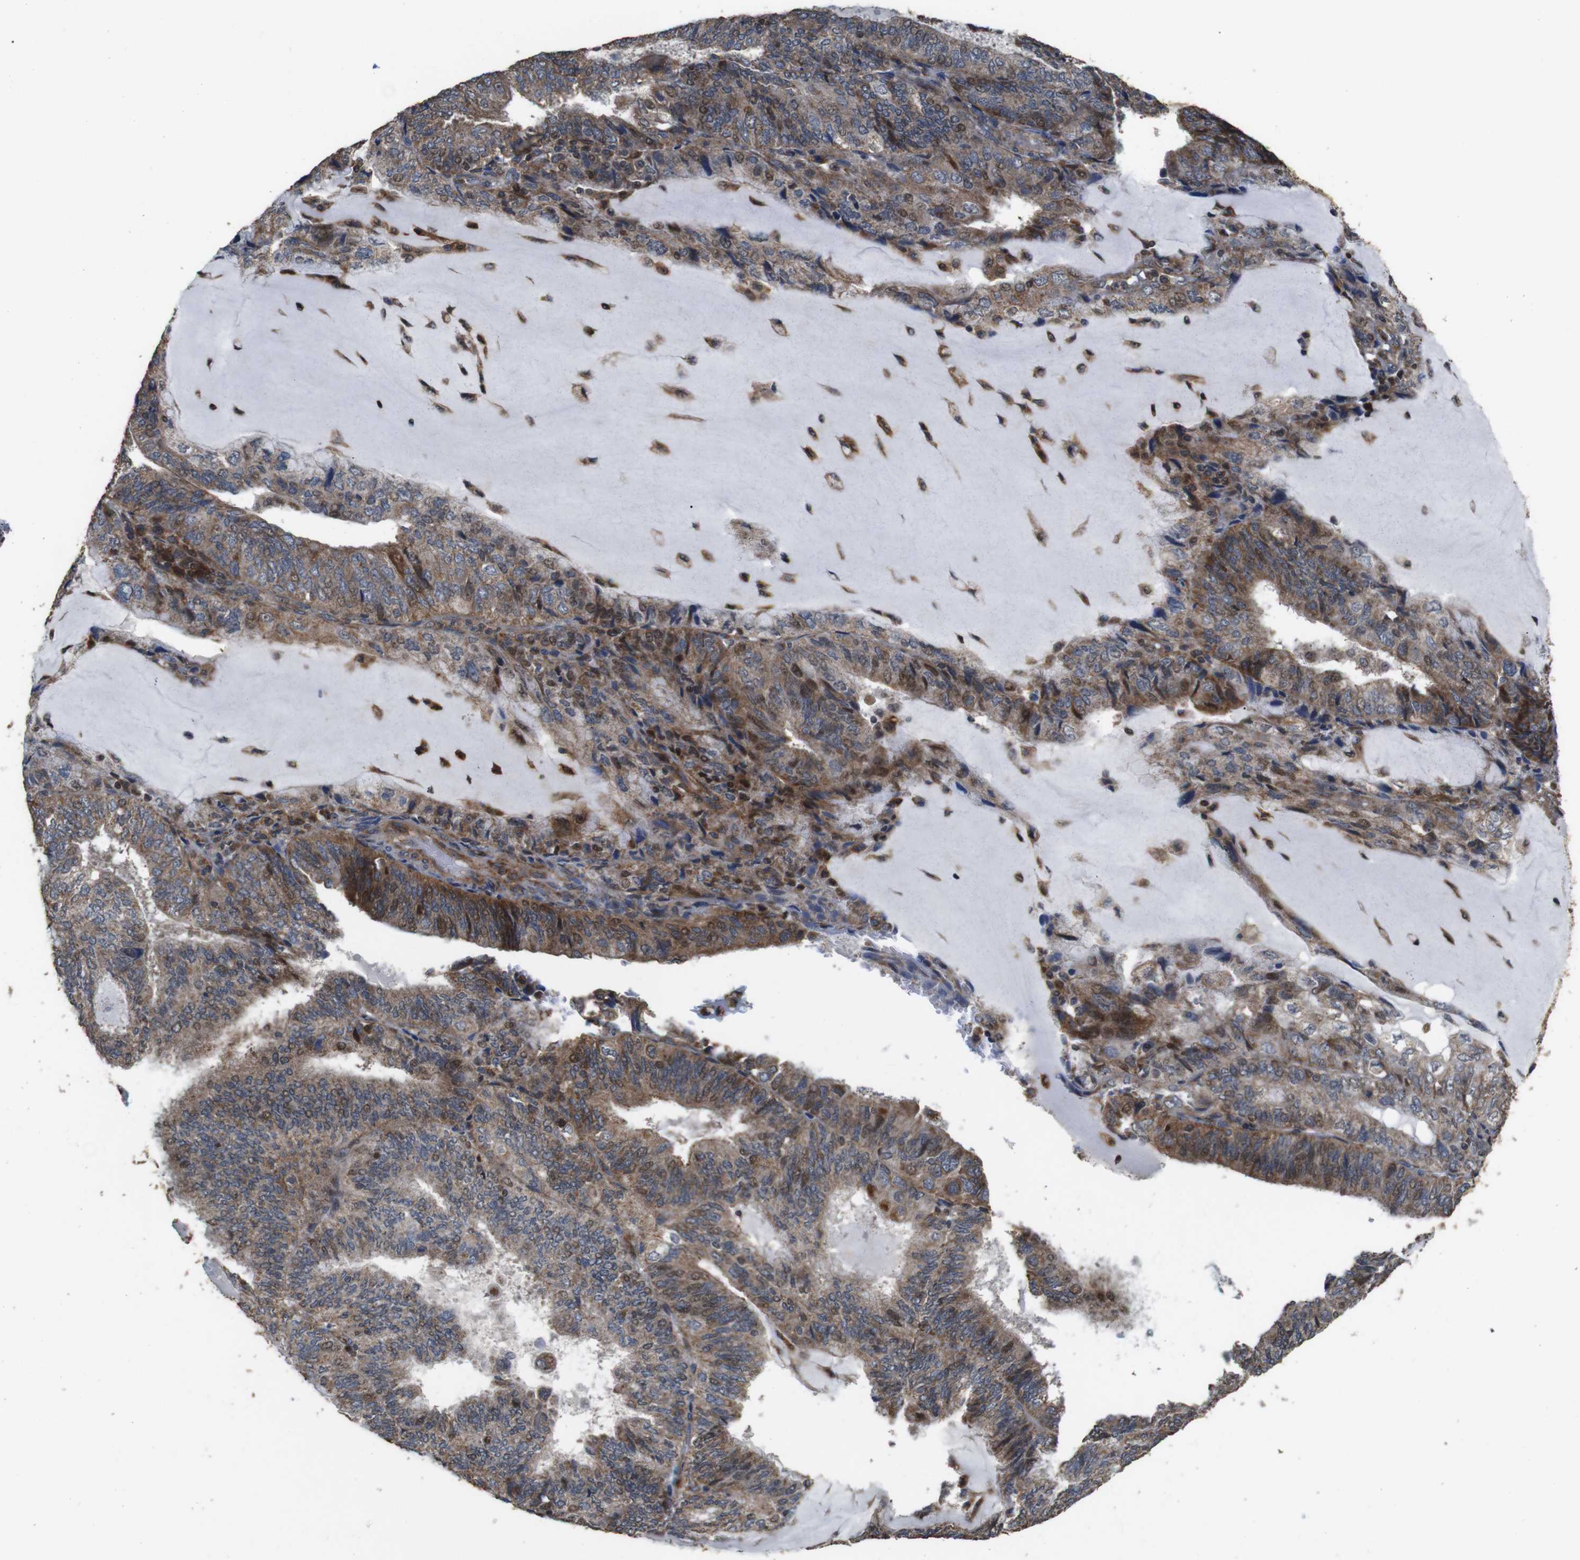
{"staining": {"intensity": "moderate", "quantity": ">75%", "location": "cytoplasmic/membranous,nuclear"}, "tissue": "endometrial cancer", "cell_type": "Tumor cells", "image_type": "cancer", "snomed": [{"axis": "morphology", "description": "Adenocarcinoma, NOS"}, {"axis": "topography", "description": "Endometrium"}], "caption": "Human endometrial cancer stained with a brown dye reveals moderate cytoplasmic/membranous and nuclear positive expression in about >75% of tumor cells.", "gene": "SNN", "patient": {"sex": "female", "age": 81}}